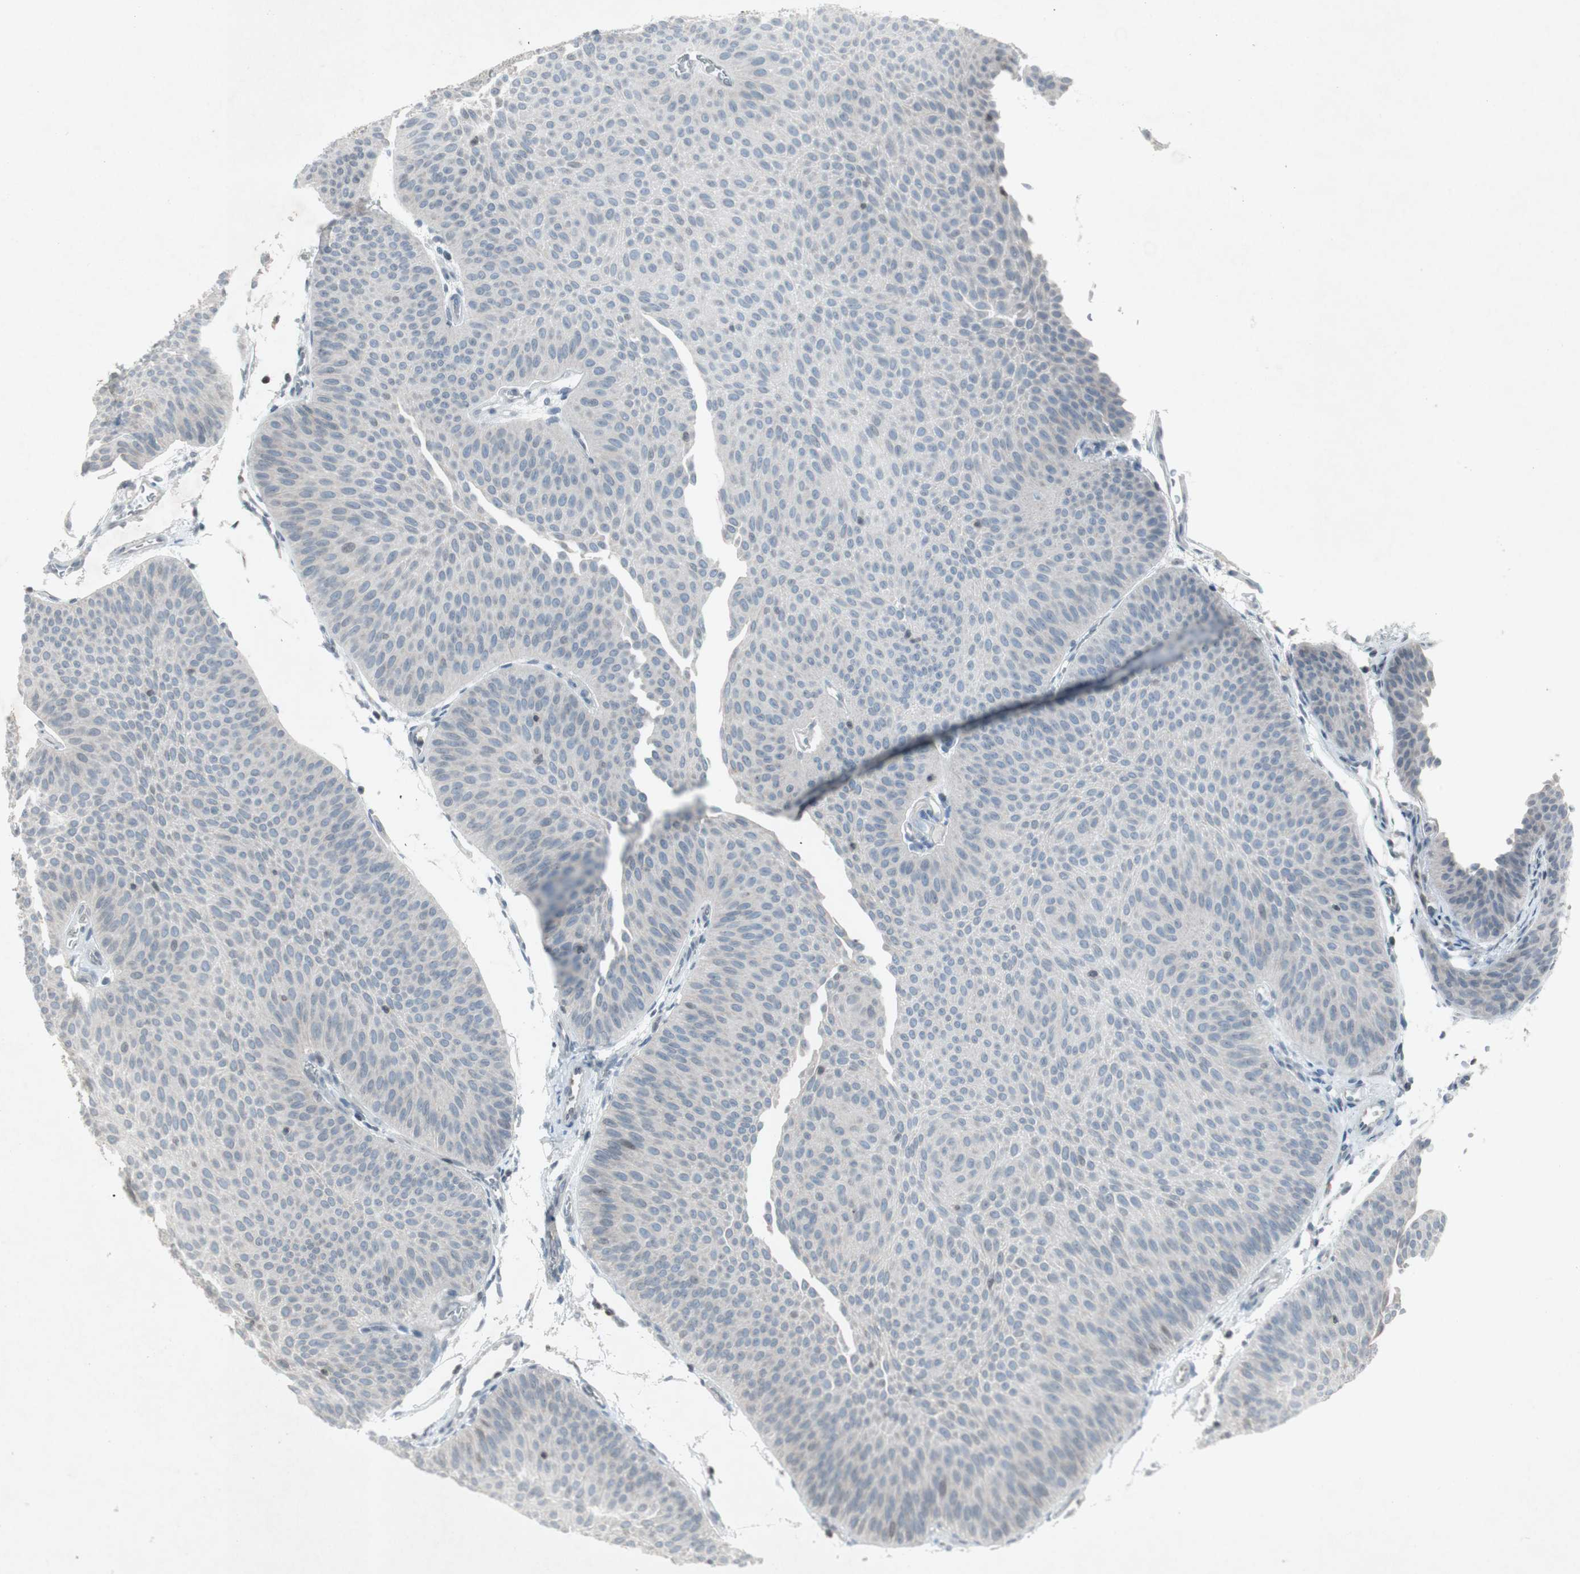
{"staining": {"intensity": "negative", "quantity": "none", "location": "none"}, "tissue": "urothelial cancer", "cell_type": "Tumor cells", "image_type": "cancer", "snomed": [{"axis": "morphology", "description": "Urothelial carcinoma, Low grade"}, {"axis": "topography", "description": "Urinary bladder"}], "caption": "Immunohistochemistry (IHC) image of human urothelial cancer stained for a protein (brown), which demonstrates no positivity in tumor cells. (DAB IHC visualized using brightfield microscopy, high magnification).", "gene": "ARG2", "patient": {"sex": "female", "age": 60}}